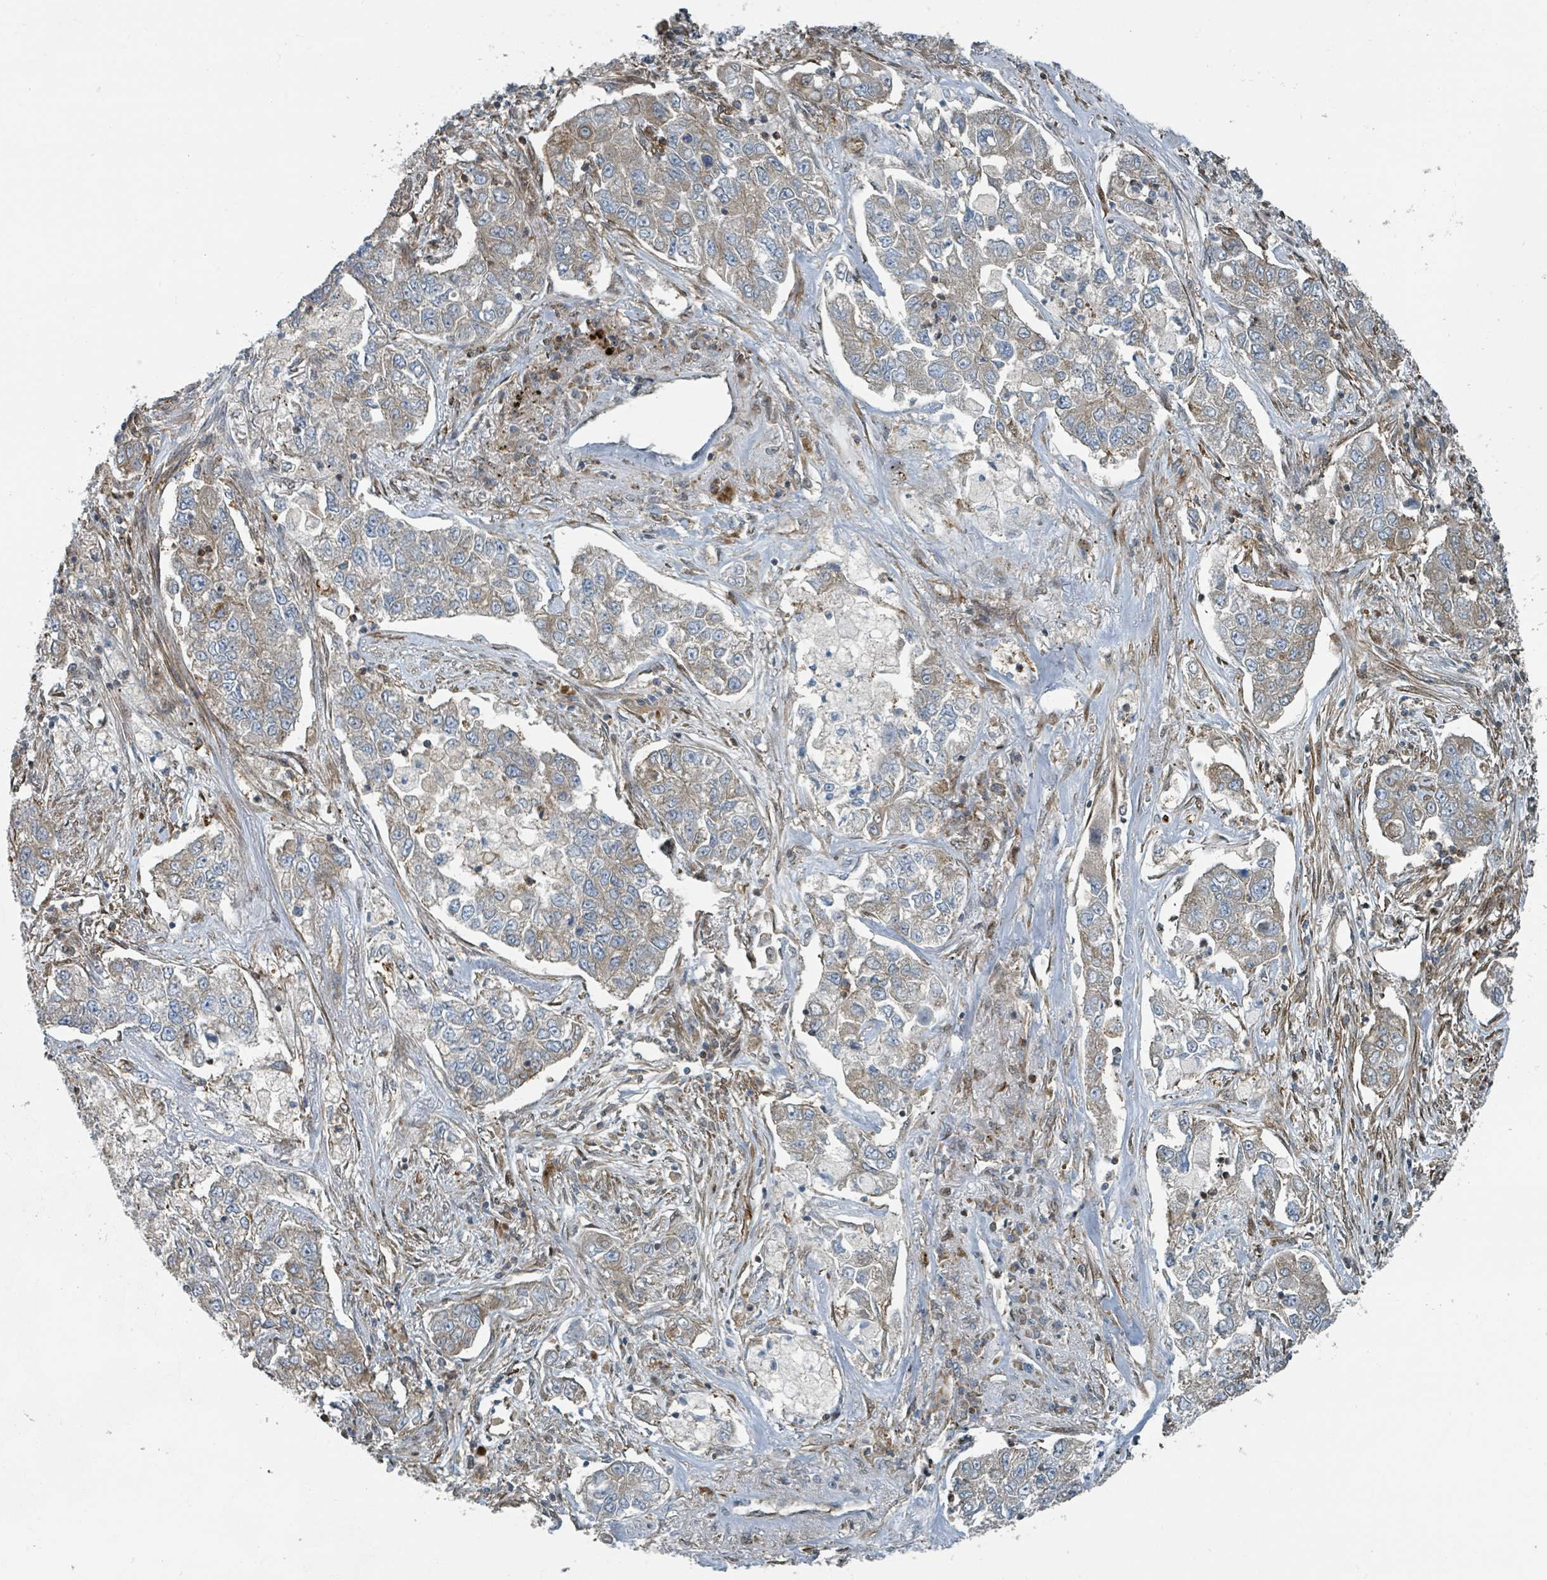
{"staining": {"intensity": "weak", "quantity": ">75%", "location": "cytoplasmic/membranous"}, "tissue": "lung cancer", "cell_type": "Tumor cells", "image_type": "cancer", "snomed": [{"axis": "morphology", "description": "Adenocarcinoma, NOS"}, {"axis": "topography", "description": "Lung"}], "caption": "Protein analysis of adenocarcinoma (lung) tissue reveals weak cytoplasmic/membranous staining in approximately >75% of tumor cells.", "gene": "RHPN2", "patient": {"sex": "male", "age": 49}}